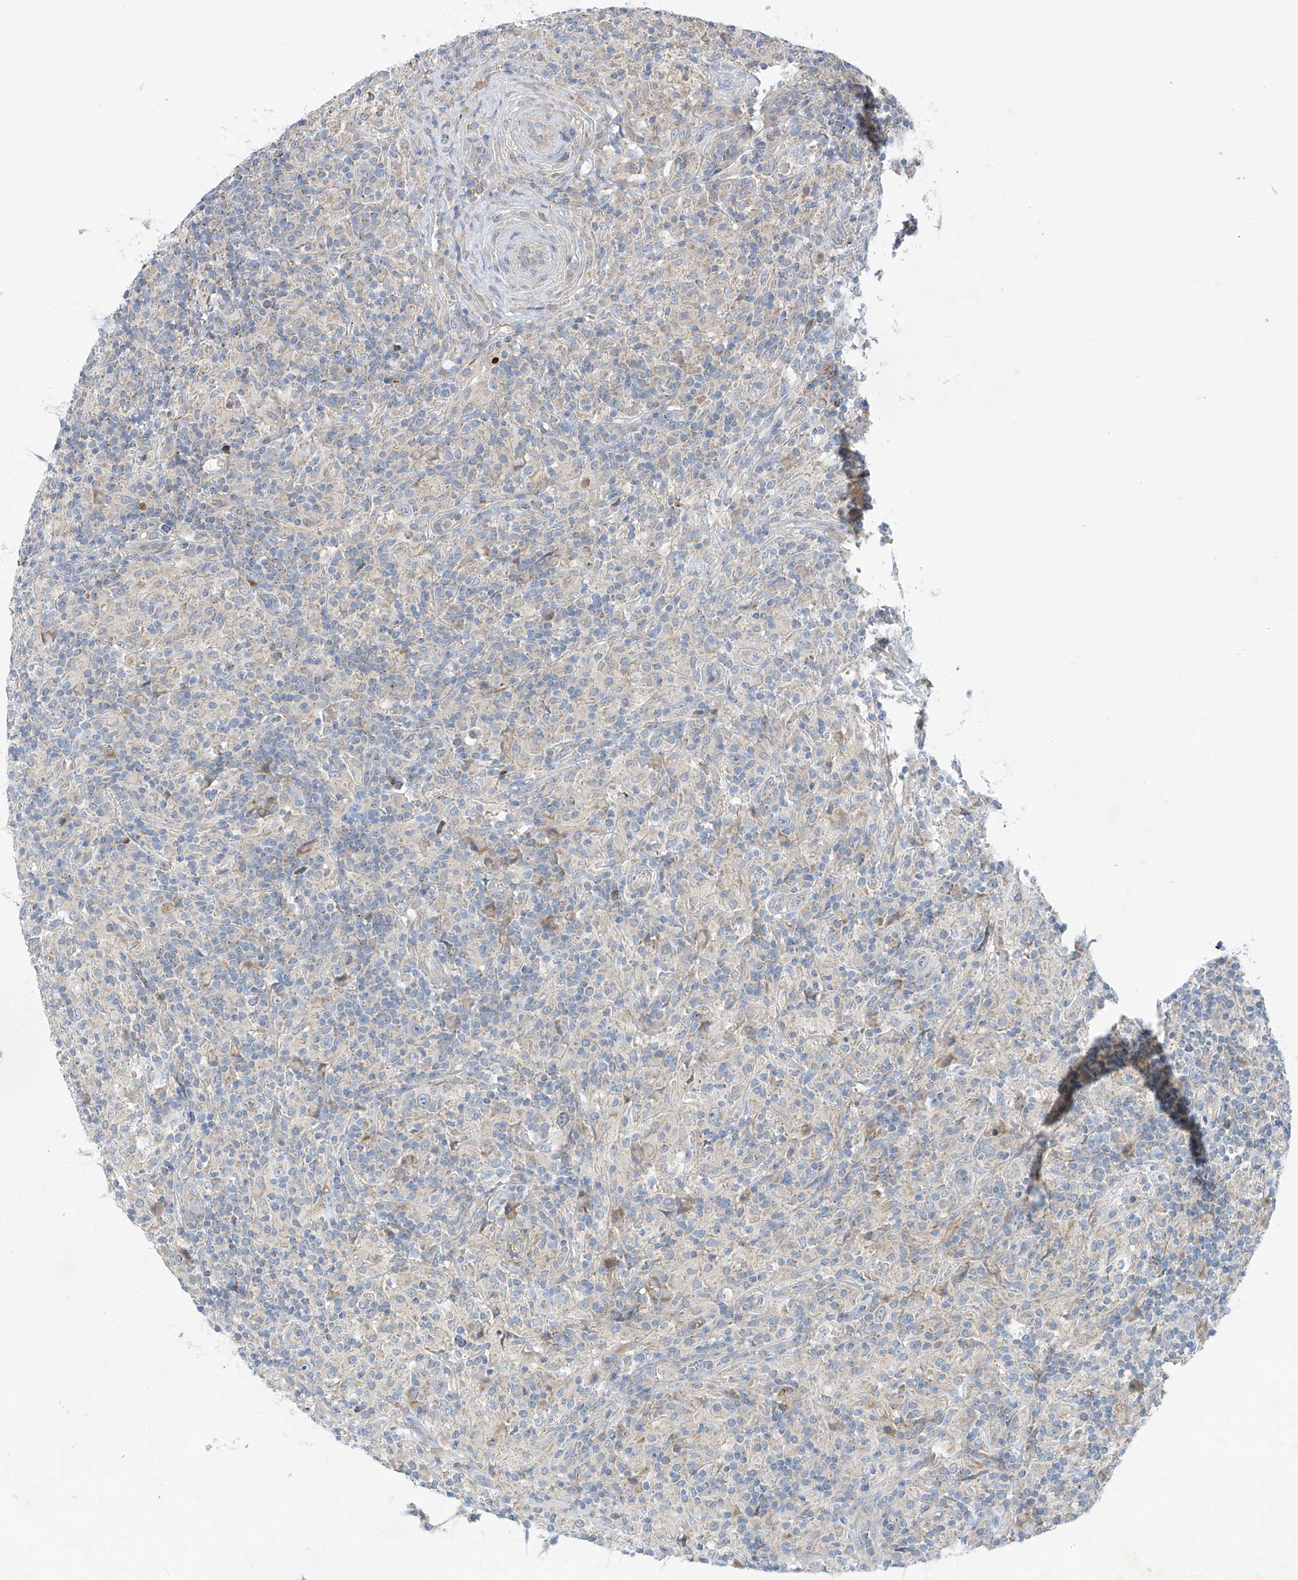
{"staining": {"intensity": "weak", "quantity": "<25%", "location": "cytoplasmic/membranous"}, "tissue": "lymphoma", "cell_type": "Tumor cells", "image_type": "cancer", "snomed": [{"axis": "morphology", "description": "Hodgkin's disease, NOS"}, {"axis": "topography", "description": "Lymph node"}], "caption": "Tumor cells show no significant positivity in lymphoma. Brightfield microscopy of immunohistochemistry stained with DAB (brown) and hematoxylin (blue), captured at high magnification.", "gene": "METTL18", "patient": {"sex": "male", "age": 70}}